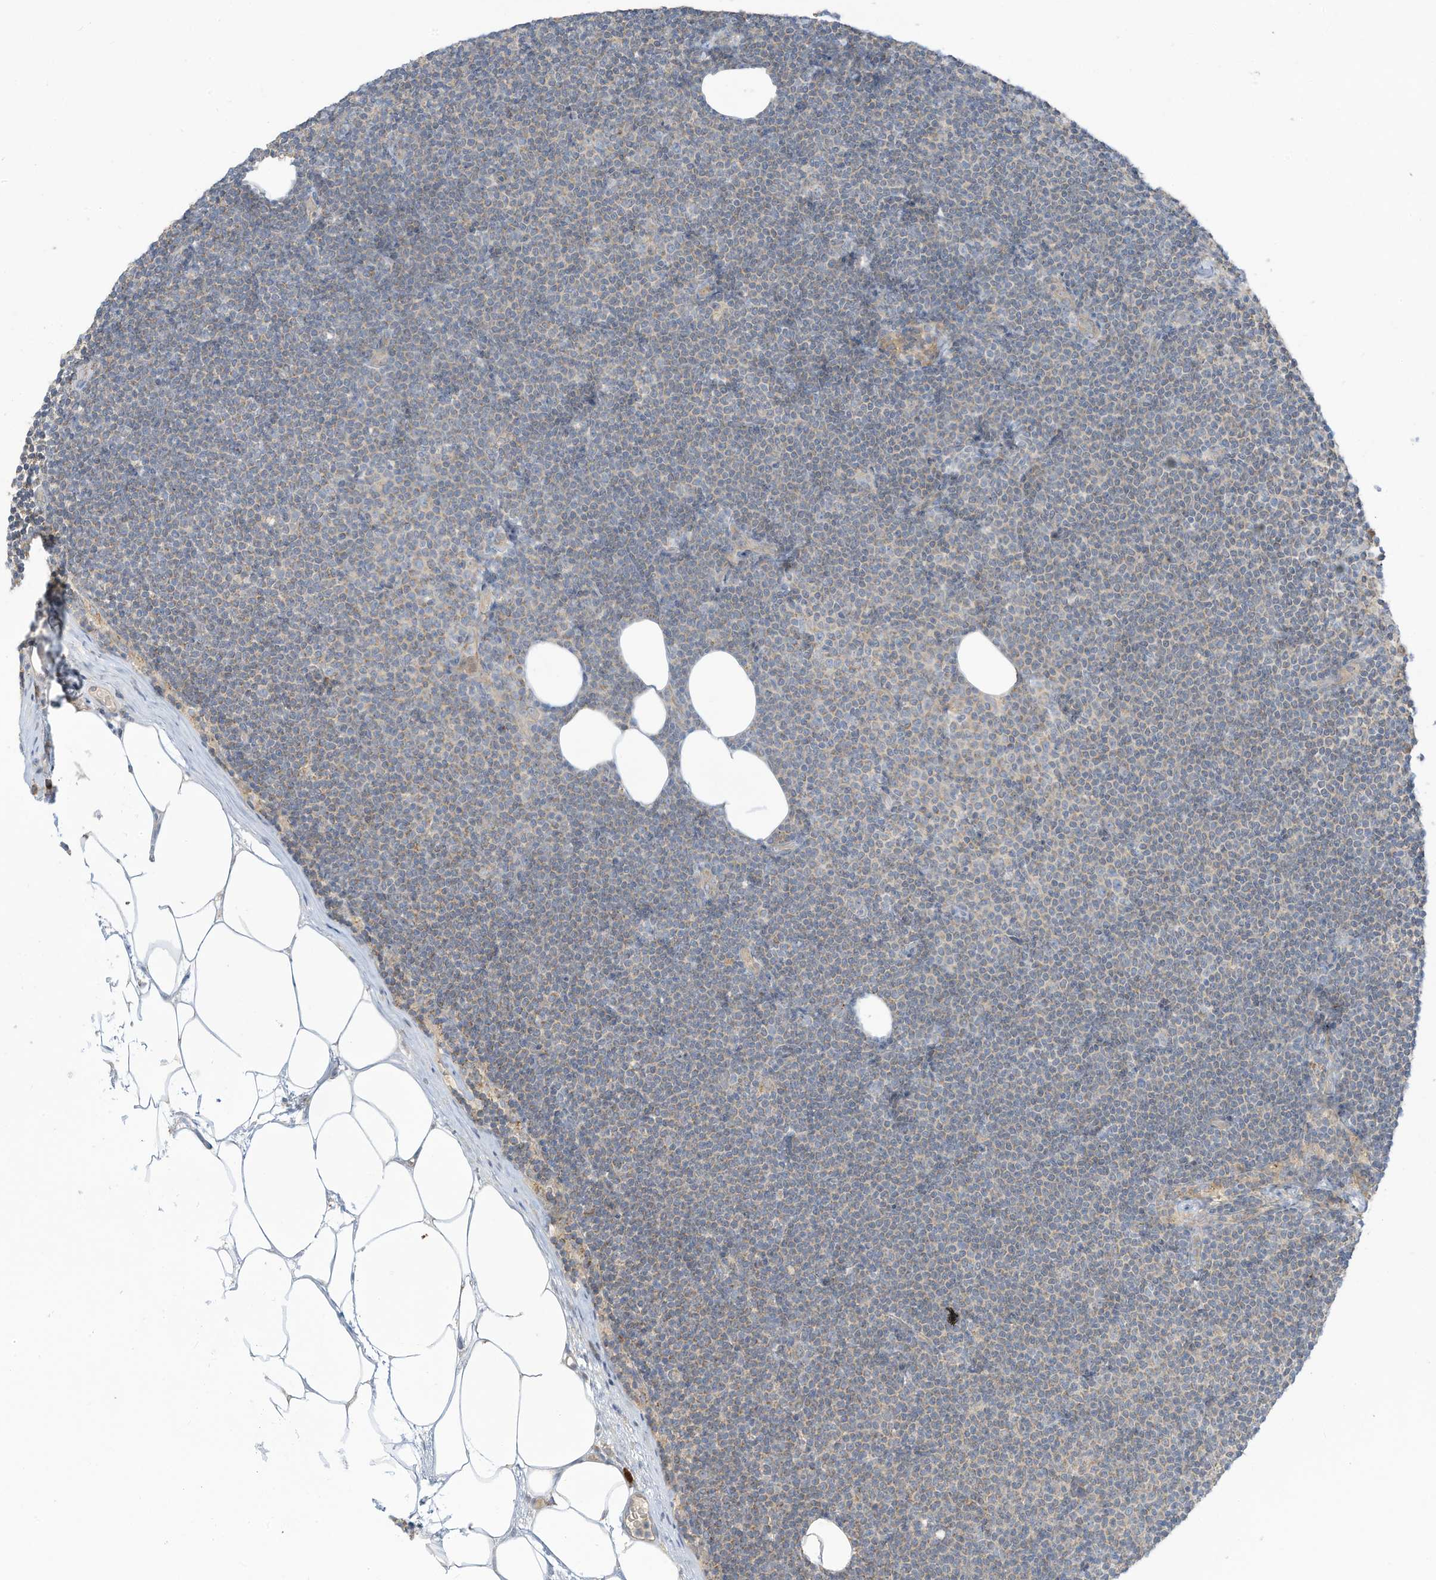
{"staining": {"intensity": "weak", "quantity": "<25%", "location": "cytoplasmic/membranous"}, "tissue": "lymphoma", "cell_type": "Tumor cells", "image_type": "cancer", "snomed": [{"axis": "morphology", "description": "Malignant lymphoma, non-Hodgkin's type, Low grade"}, {"axis": "topography", "description": "Lymph node"}], "caption": "This is an IHC image of malignant lymphoma, non-Hodgkin's type (low-grade). There is no expression in tumor cells.", "gene": "LRRN2", "patient": {"sex": "female", "age": 53}}